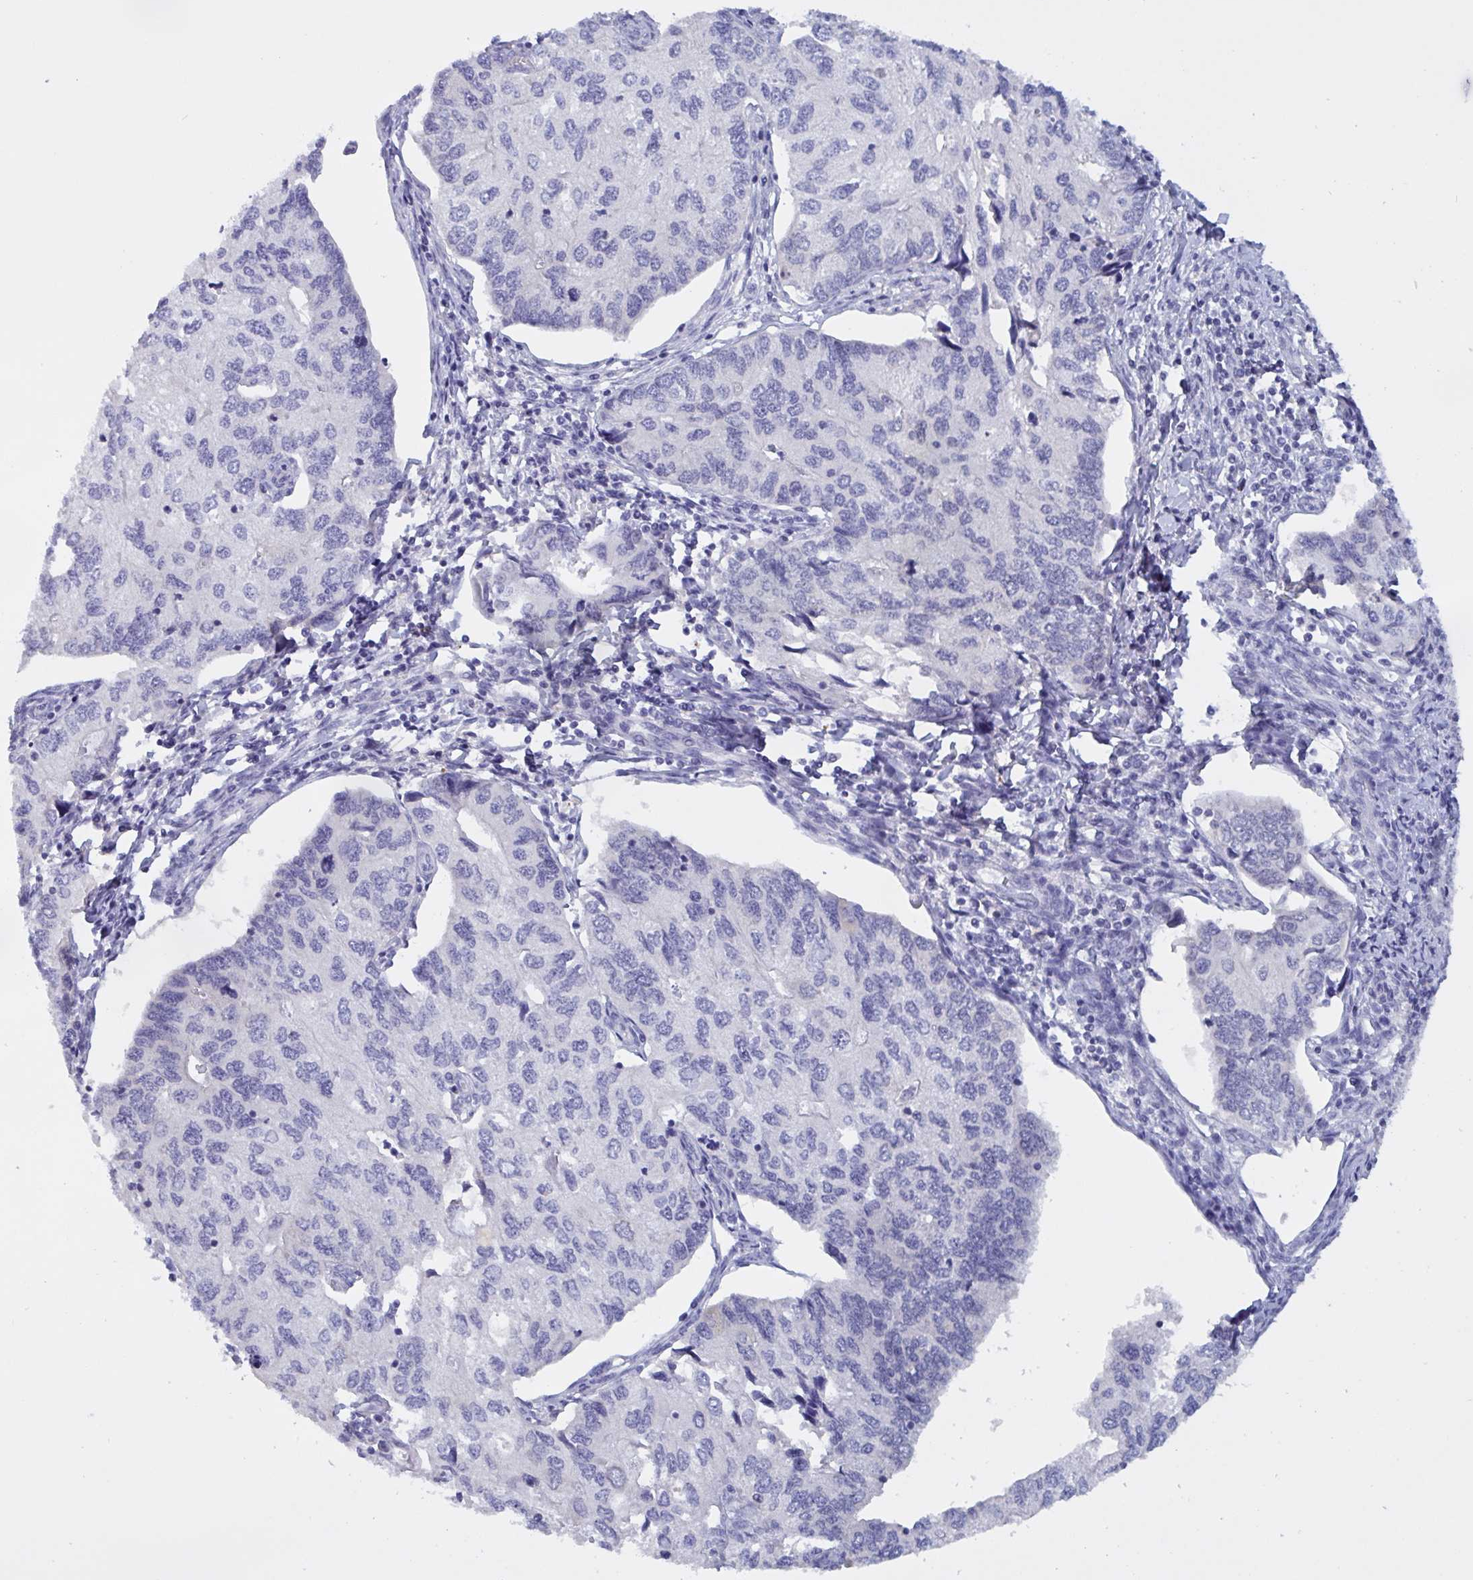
{"staining": {"intensity": "negative", "quantity": "none", "location": "none"}, "tissue": "endometrial cancer", "cell_type": "Tumor cells", "image_type": "cancer", "snomed": [{"axis": "morphology", "description": "Carcinoma, NOS"}, {"axis": "topography", "description": "Uterus"}], "caption": "The image reveals no significant positivity in tumor cells of endometrial cancer (carcinoma).", "gene": "SERPINB13", "patient": {"sex": "female", "age": 76}}